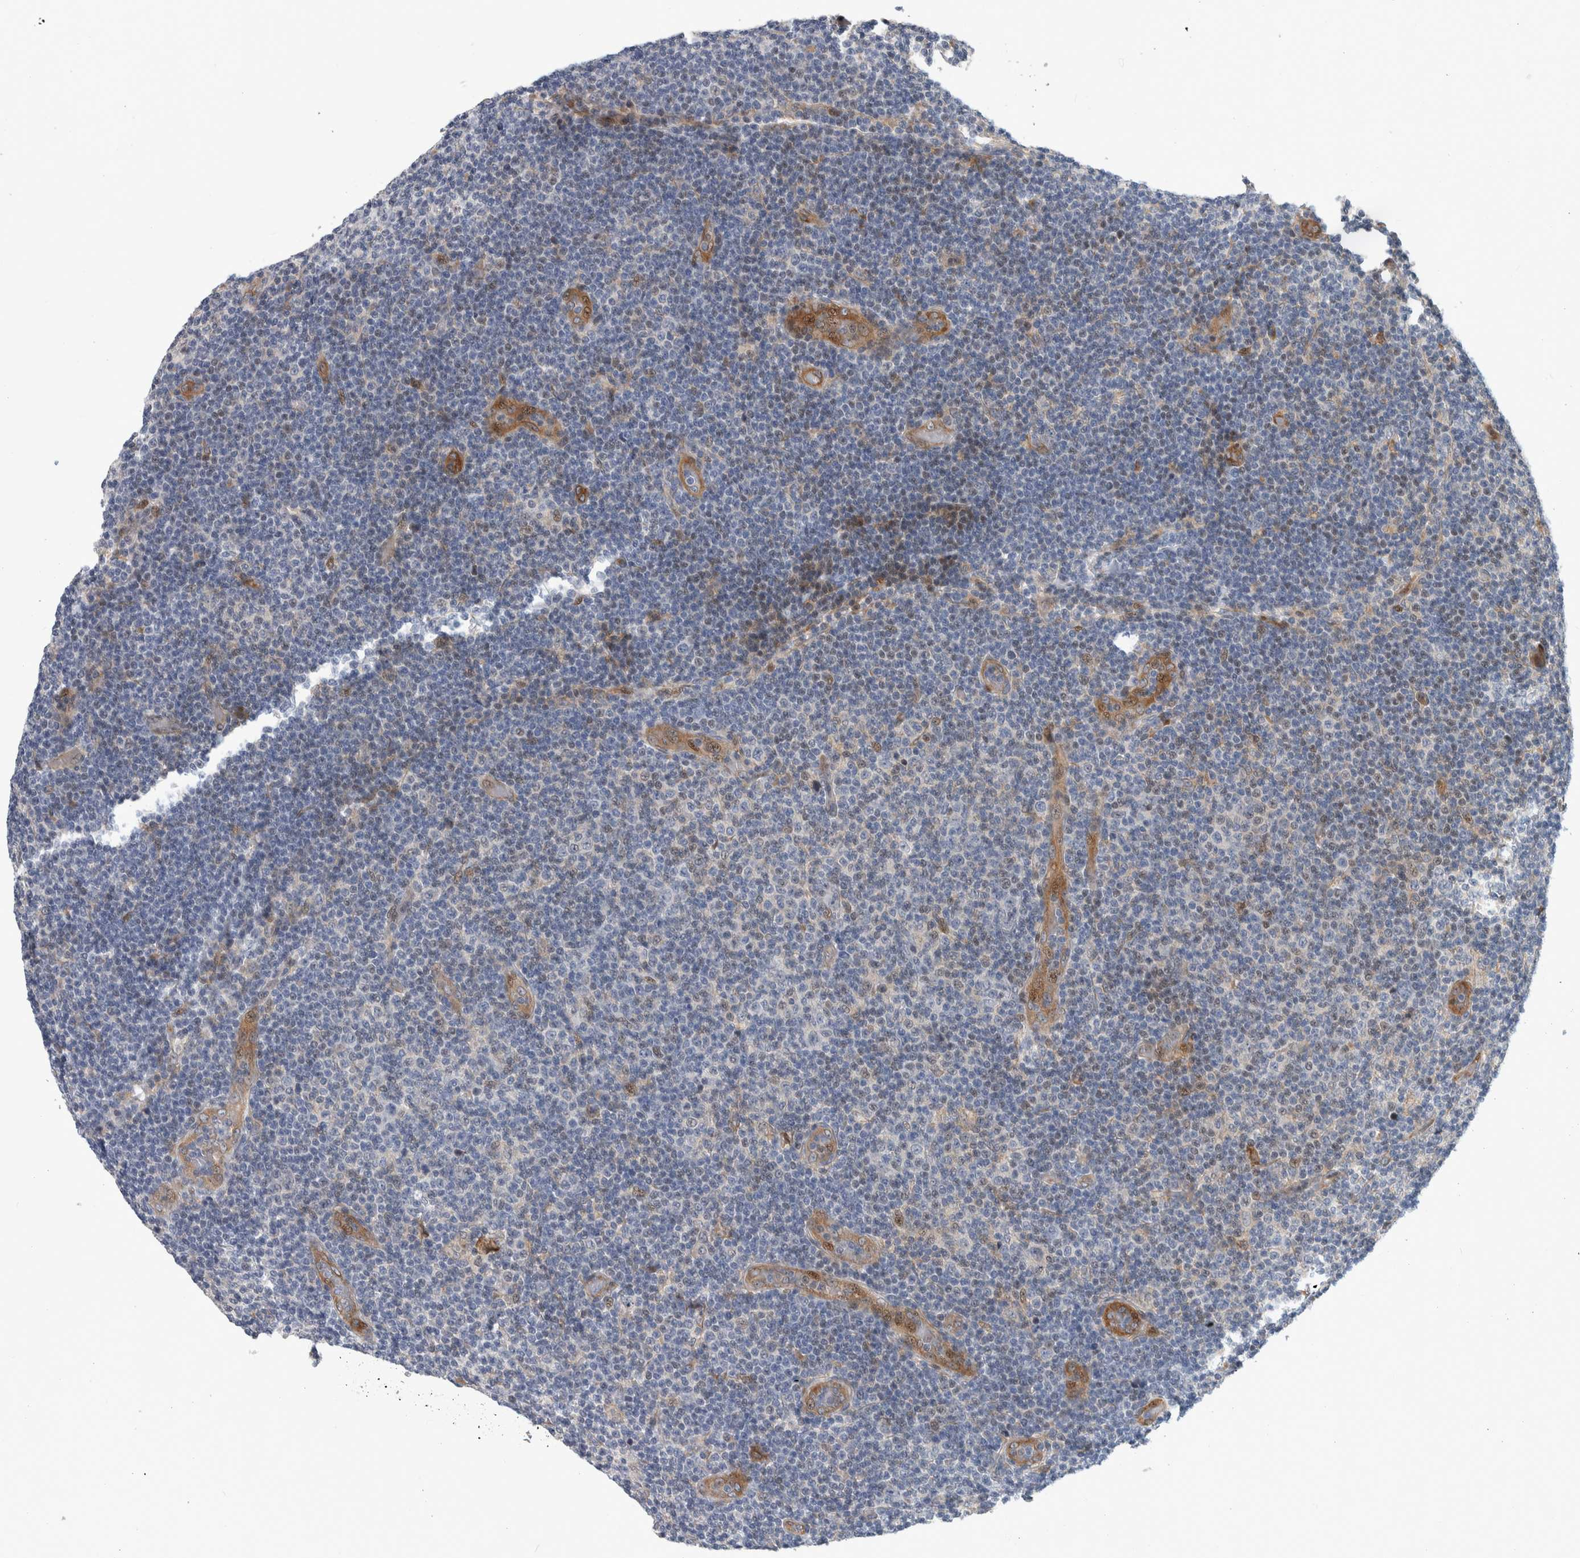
{"staining": {"intensity": "weak", "quantity": "<25%", "location": "nuclear"}, "tissue": "lymphoma", "cell_type": "Tumor cells", "image_type": "cancer", "snomed": [{"axis": "morphology", "description": "Malignant lymphoma, non-Hodgkin's type, Low grade"}, {"axis": "topography", "description": "Lymph node"}], "caption": "Protein analysis of lymphoma shows no significant staining in tumor cells. Nuclei are stained in blue.", "gene": "MSL1", "patient": {"sex": "male", "age": 83}}